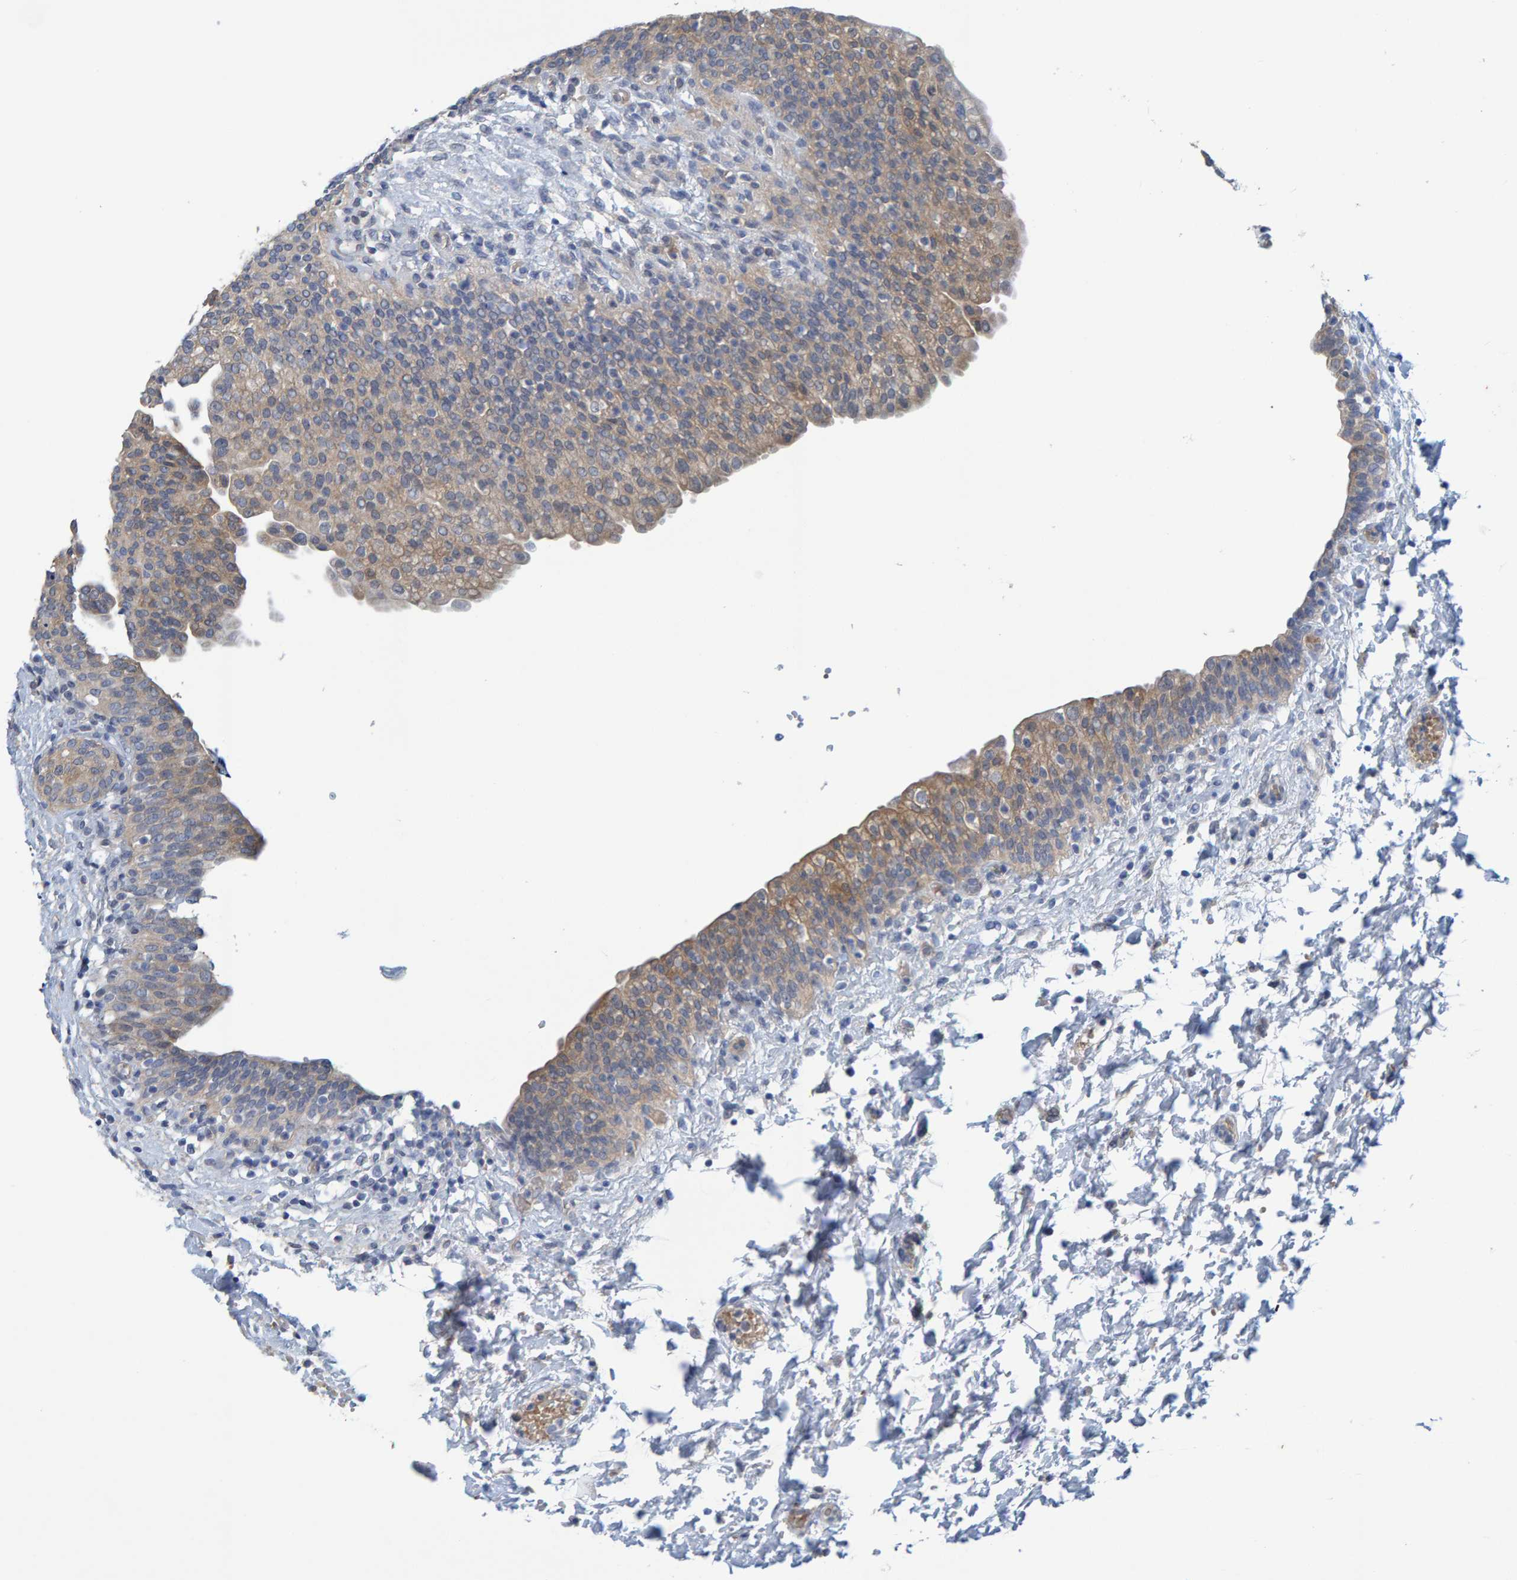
{"staining": {"intensity": "weak", "quantity": "25%-75%", "location": "cytoplasmic/membranous"}, "tissue": "urinary bladder", "cell_type": "Urothelial cells", "image_type": "normal", "snomed": [{"axis": "morphology", "description": "Normal tissue, NOS"}, {"axis": "topography", "description": "Urinary bladder"}], "caption": "A high-resolution micrograph shows IHC staining of normal urinary bladder, which reveals weak cytoplasmic/membranous expression in about 25%-75% of urothelial cells. (brown staining indicates protein expression, while blue staining denotes nuclei).", "gene": "ALAD", "patient": {"sex": "male", "age": 55}}